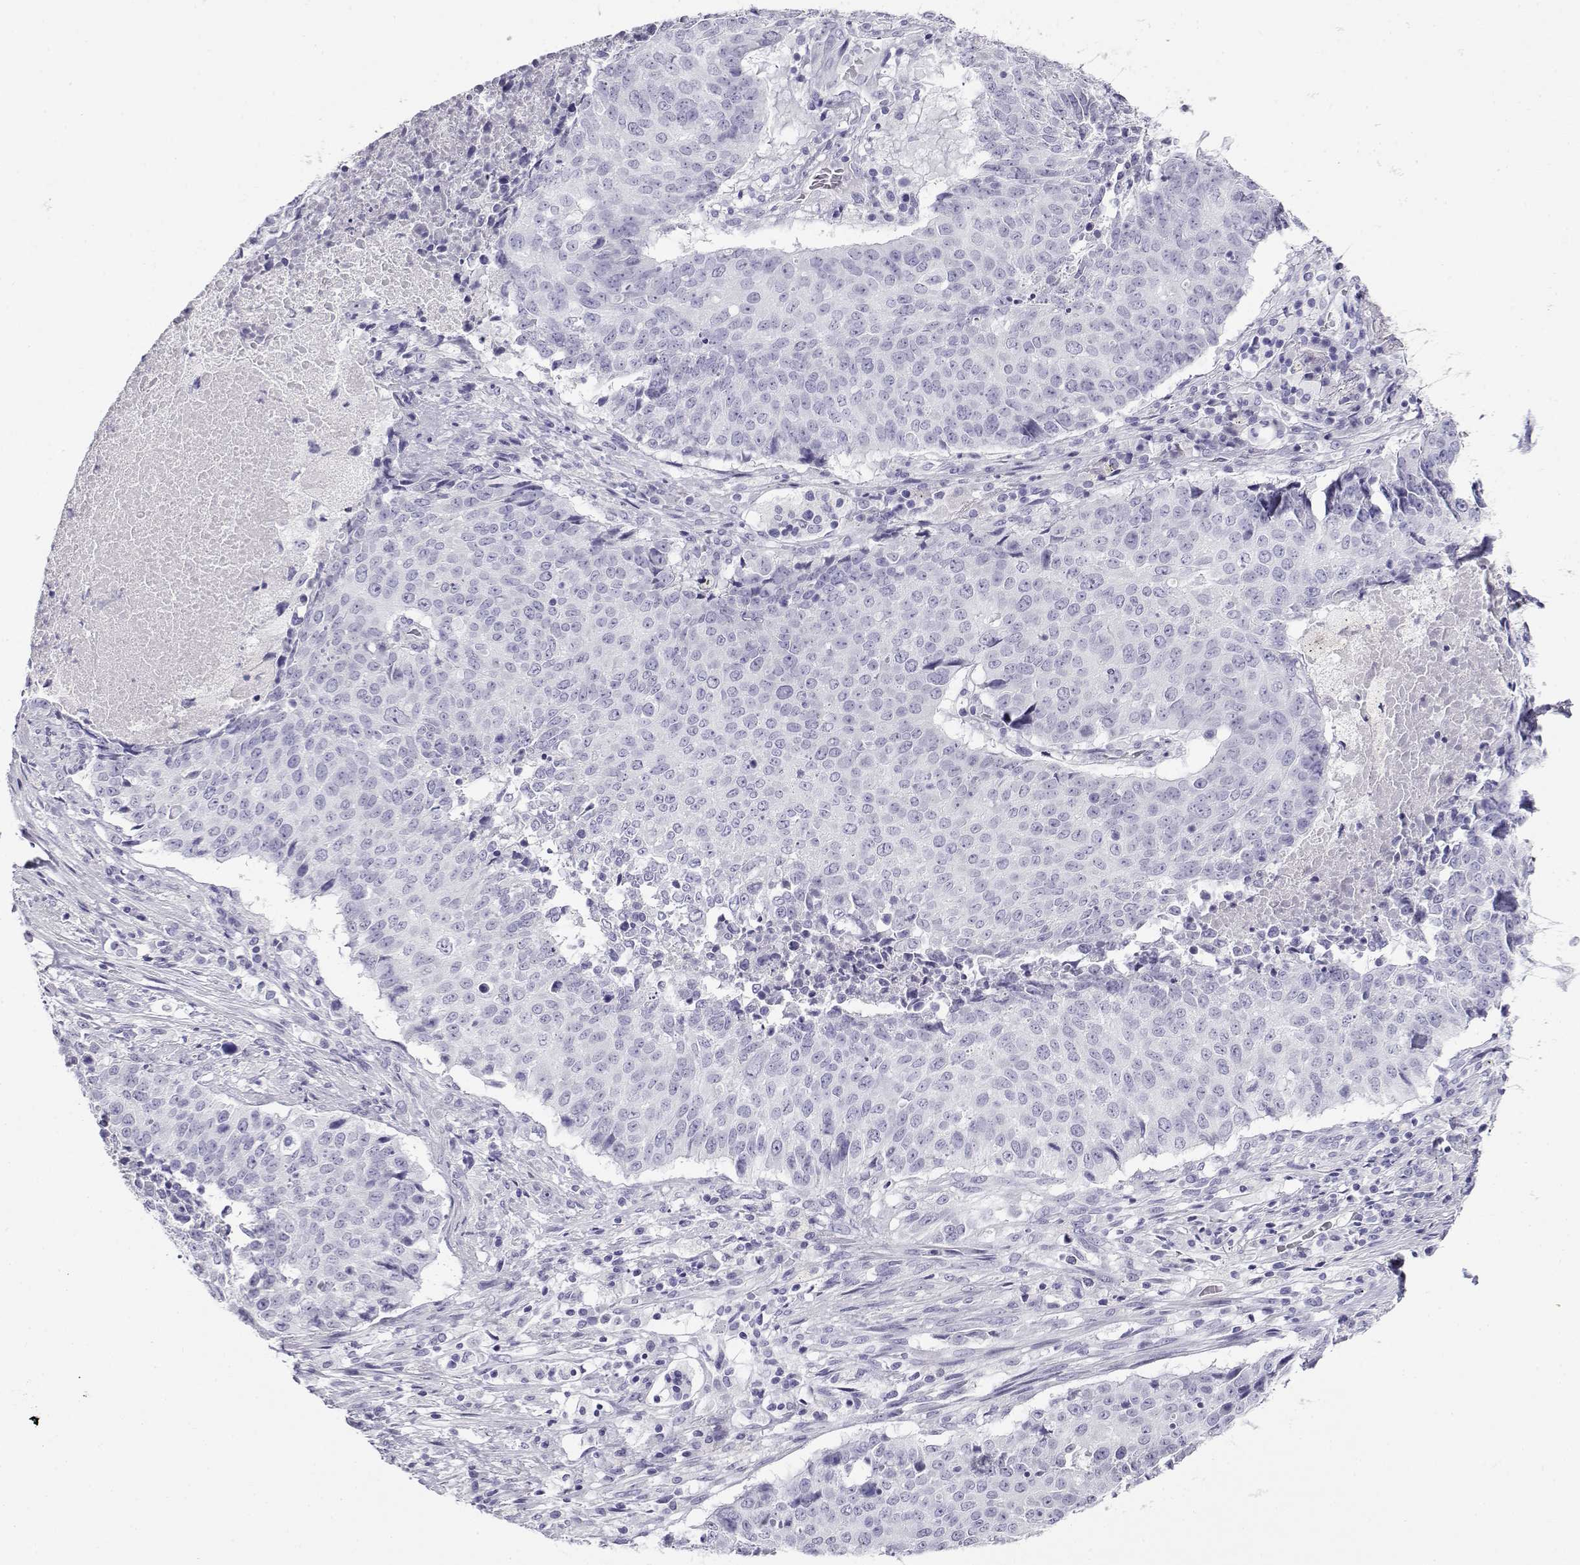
{"staining": {"intensity": "negative", "quantity": "none", "location": "none"}, "tissue": "lung cancer", "cell_type": "Tumor cells", "image_type": "cancer", "snomed": [{"axis": "morphology", "description": "Normal tissue, NOS"}, {"axis": "morphology", "description": "Squamous cell carcinoma, NOS"}, {"axis": "topography", "description": "Bronchus"}, {"axis": "topography", "description": "Lung"}], "caption": "Tumor cells are negative for protein expression in human lung cancer.", "gene": "CABS1", "patient": {"sex": "male", "age": 64}}